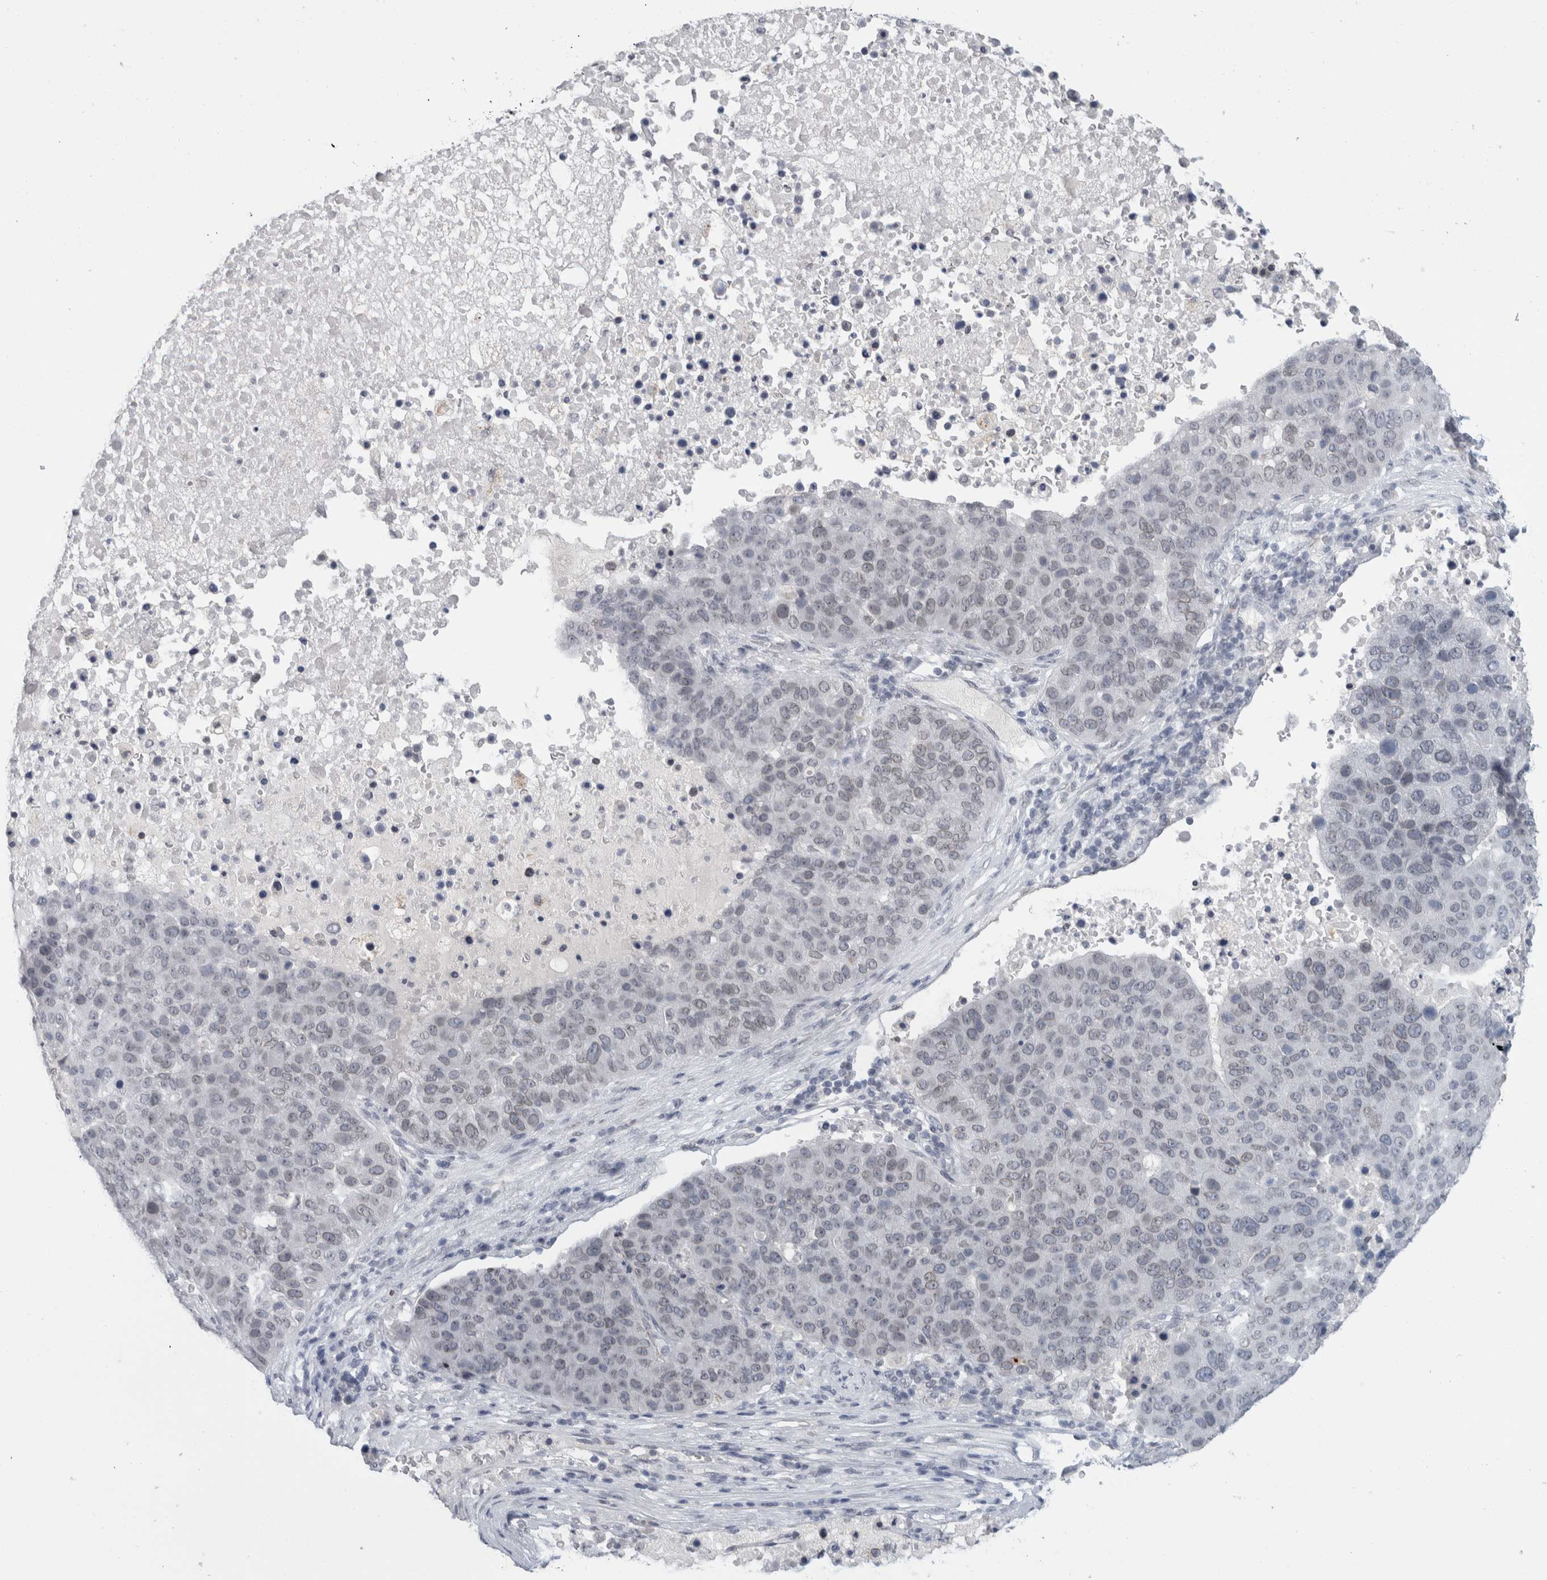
{"staining": {"intensity": "weak", "quantity": "<25%", "location": "cytoplasmic/membranous,nuclear"}, "tissue": "pancreatic cancer", "cell_type": "Tumor cells", "image_type": "cancer", "snomed": [{"axis": "morphology", "description": "Adenocarcinoma, NOS"}, {"axis": "topography", "description": "Pancreas"}], "caption": "Immunohistochemical staining of human pancreatic adenocarcinoma displays no significant expression in tumor cells. Brightfield microscopy of IHC stained with DAB (3,3'-diaminobenzidine) (brown) and hematoxylin (blue), captured at high magnification.", "gene": "ZNF770", "patient": {"sex": "female", "age": 61}}